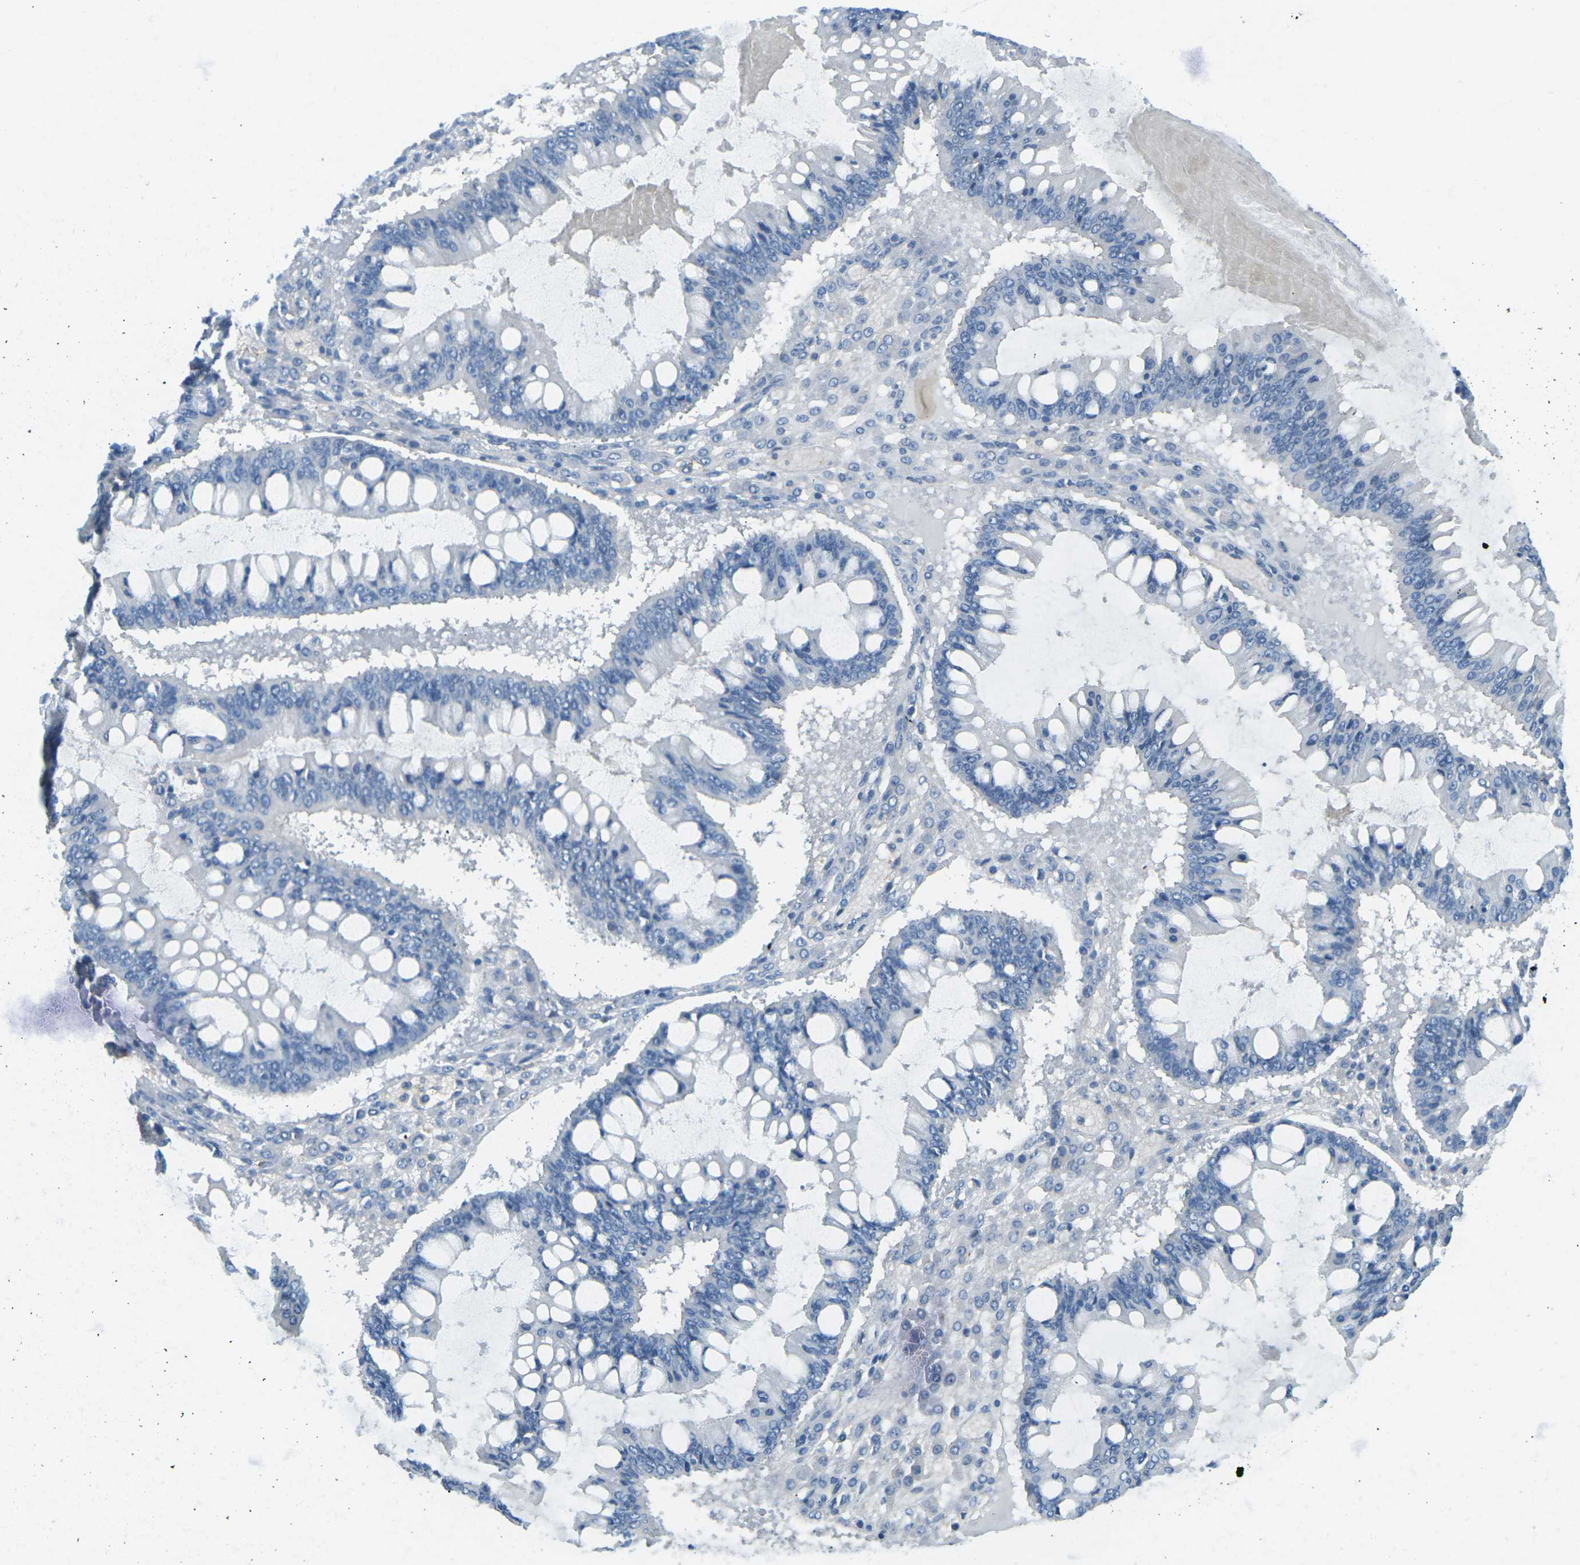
{"staining": {"intensity": "negative", "quantity": "none", "location": "none"}, "tissue": "ovarian cancer", "cell_type": "Tumor cells", "image_type": "cancer", "snomed": [{"axis": "morphology", "description": "Cystadenocarcinoma, mucinous, NOS"}, {"axis": "topography", "description": "Ovary"}], "caption": "Tumor cells are negative for protein expression in human ovarian cancer (mucinous cystadenocarcinoma).", "gene": "CD47", "patient": {"sex": "female", "age": 73}}